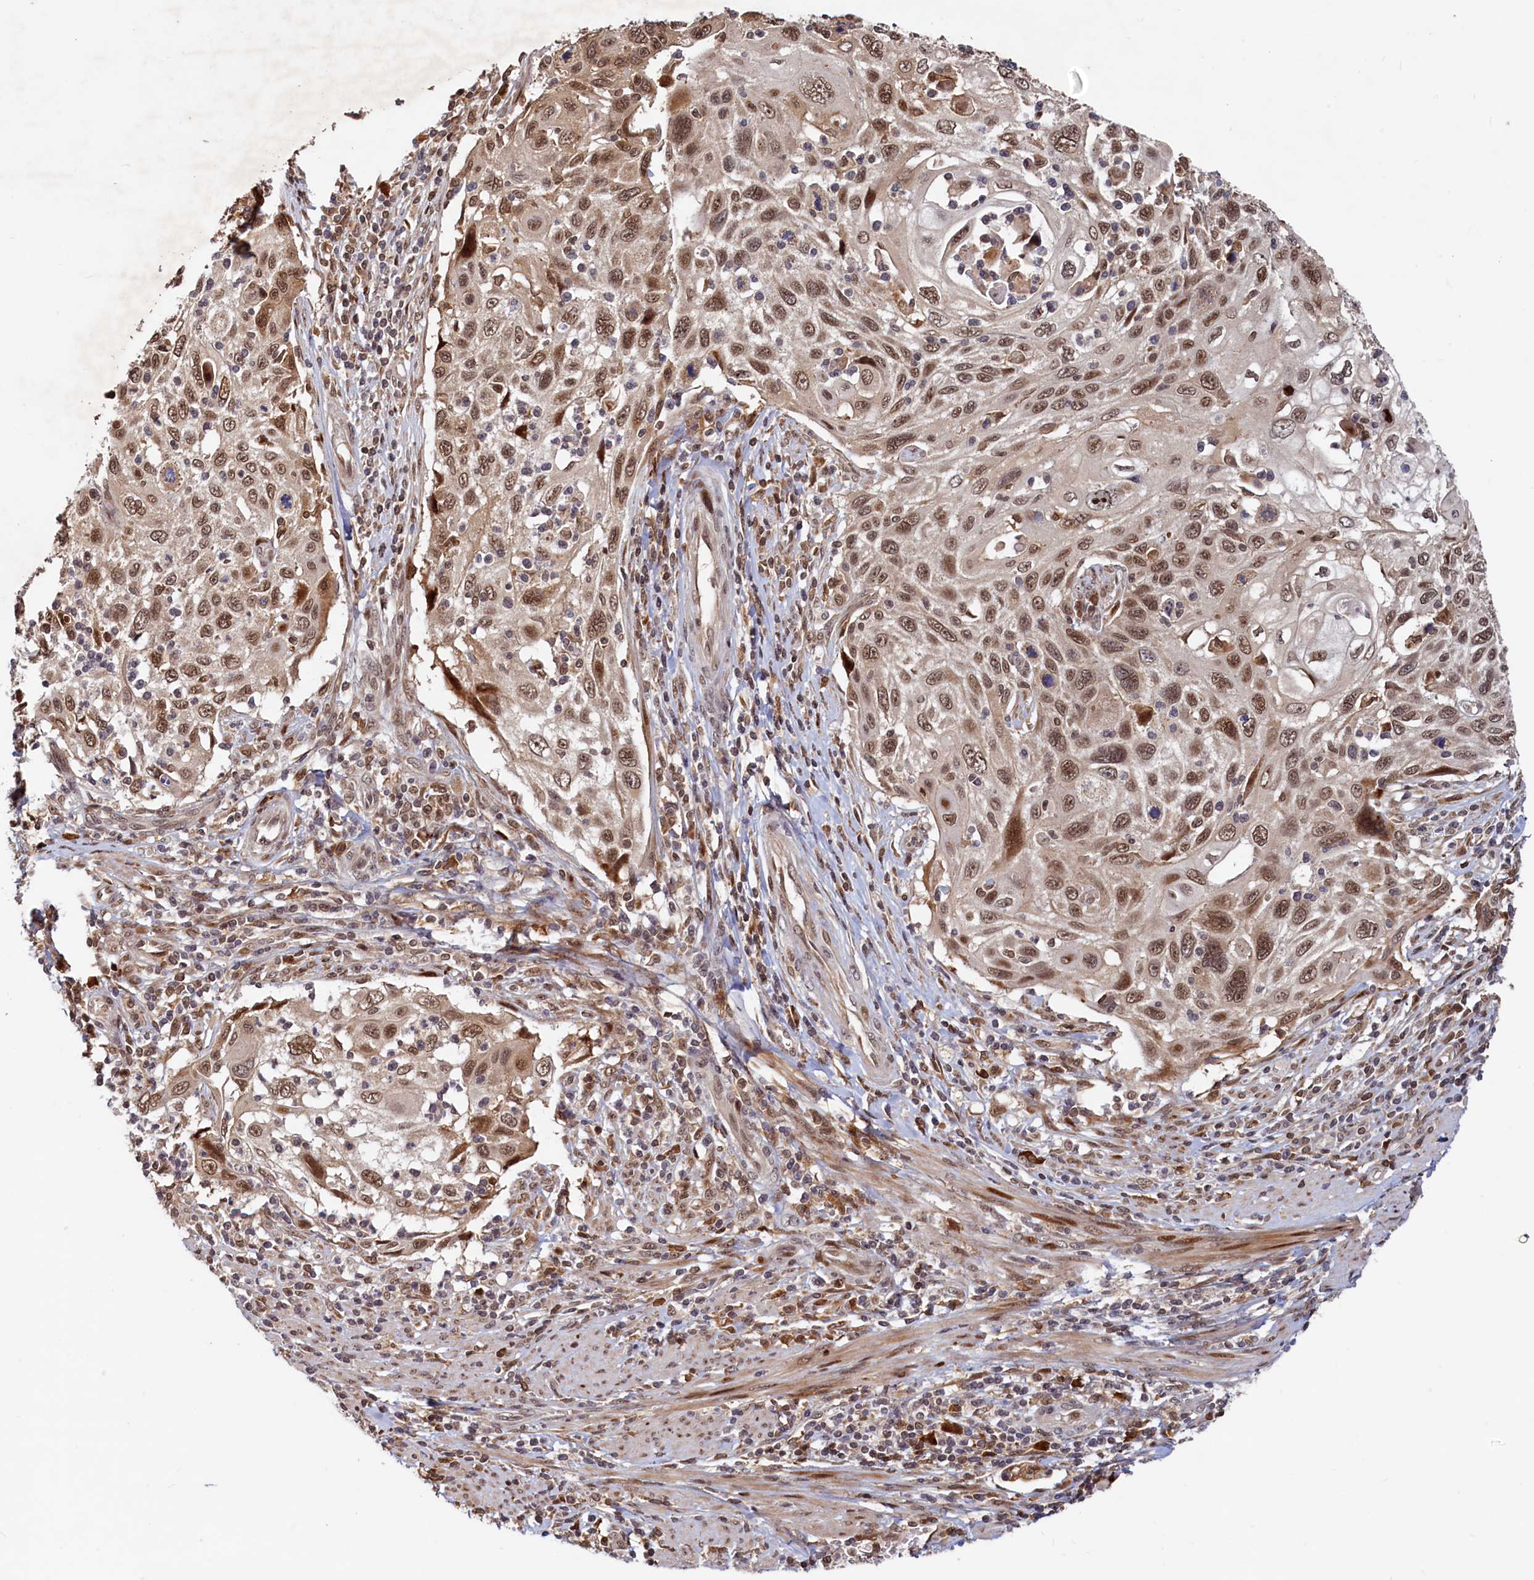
{"staining": {"intensity": "moderate", "quantity": ">75%", "location": "nuclear"}, "tissue": "cervical cancer", "cell_type": "Tumor cells", "image_type": "cancer", "snomed": [{"axis": "morphology", "description": "Squamous cell carcinoma, NOS"}, {"axis": "topography", "description": "Cervix"}], "caption": "Human squamous cell carcinoma (cervical) stained with a protein marker exhibits moderate staining in tumor cells.", "gene": "TRAPPC4", "patient": {"sex": "female", "age": 70}}